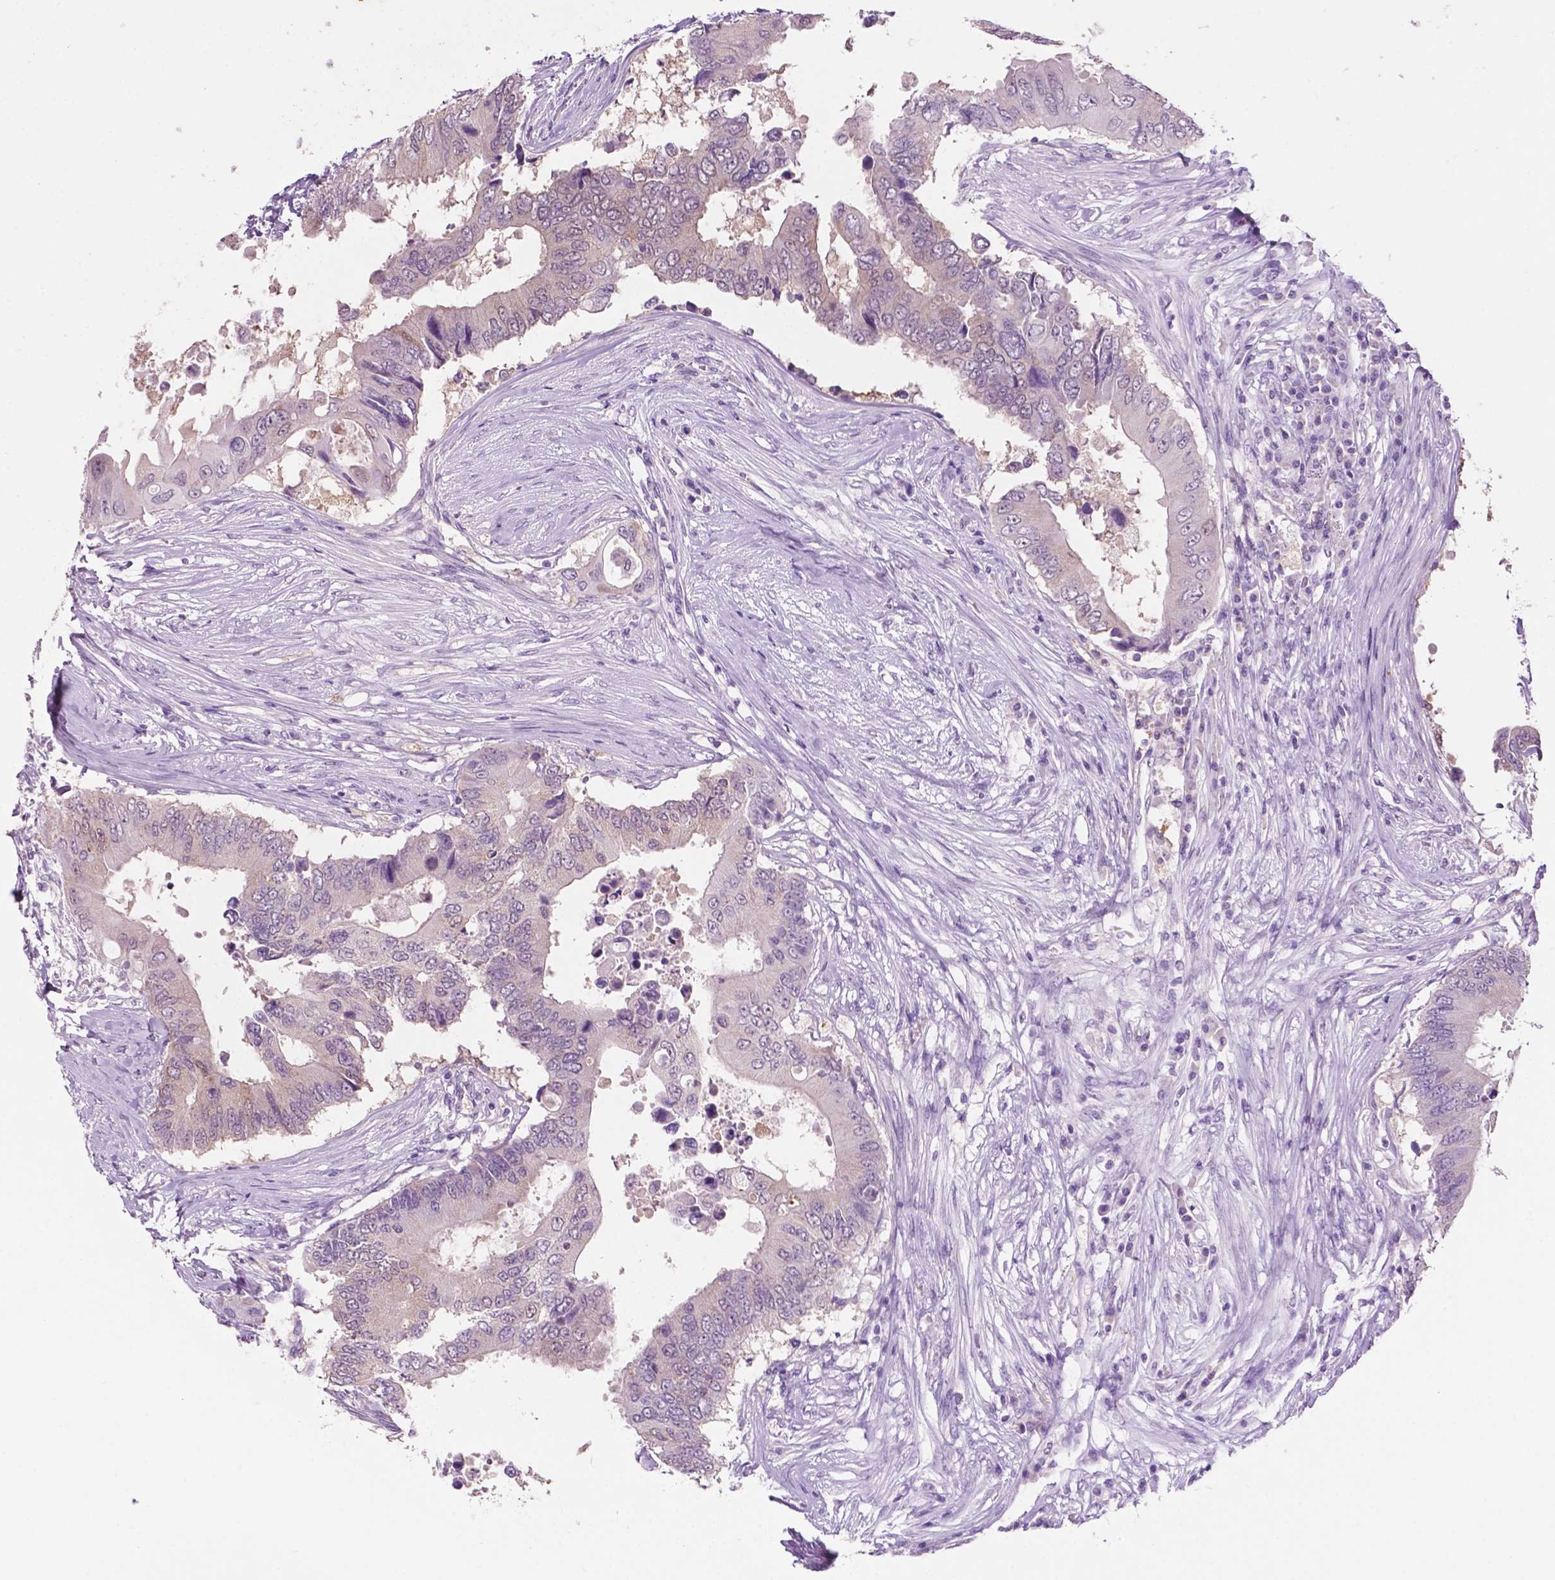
{"staining": {"intensity": "negative", "quantity": "none", "location": "none"}, "tissue": "colorectal cancer", "cell_type": "Tumor cells", "image_type": "cancer", "snomed": [{"axis": "morphology", "description": "Adenocarcinoma, NOS"}, {"axis": "topography", "description": "Colon"}], "caption": "High power microscopy micrograph of an IHC photomicrograph of colorectal cancer (adenocarcinoma), revealing no significant staining in tumor cells.", "gene": "PHGR1", "patient": {"sex": "male", "age": 71}}